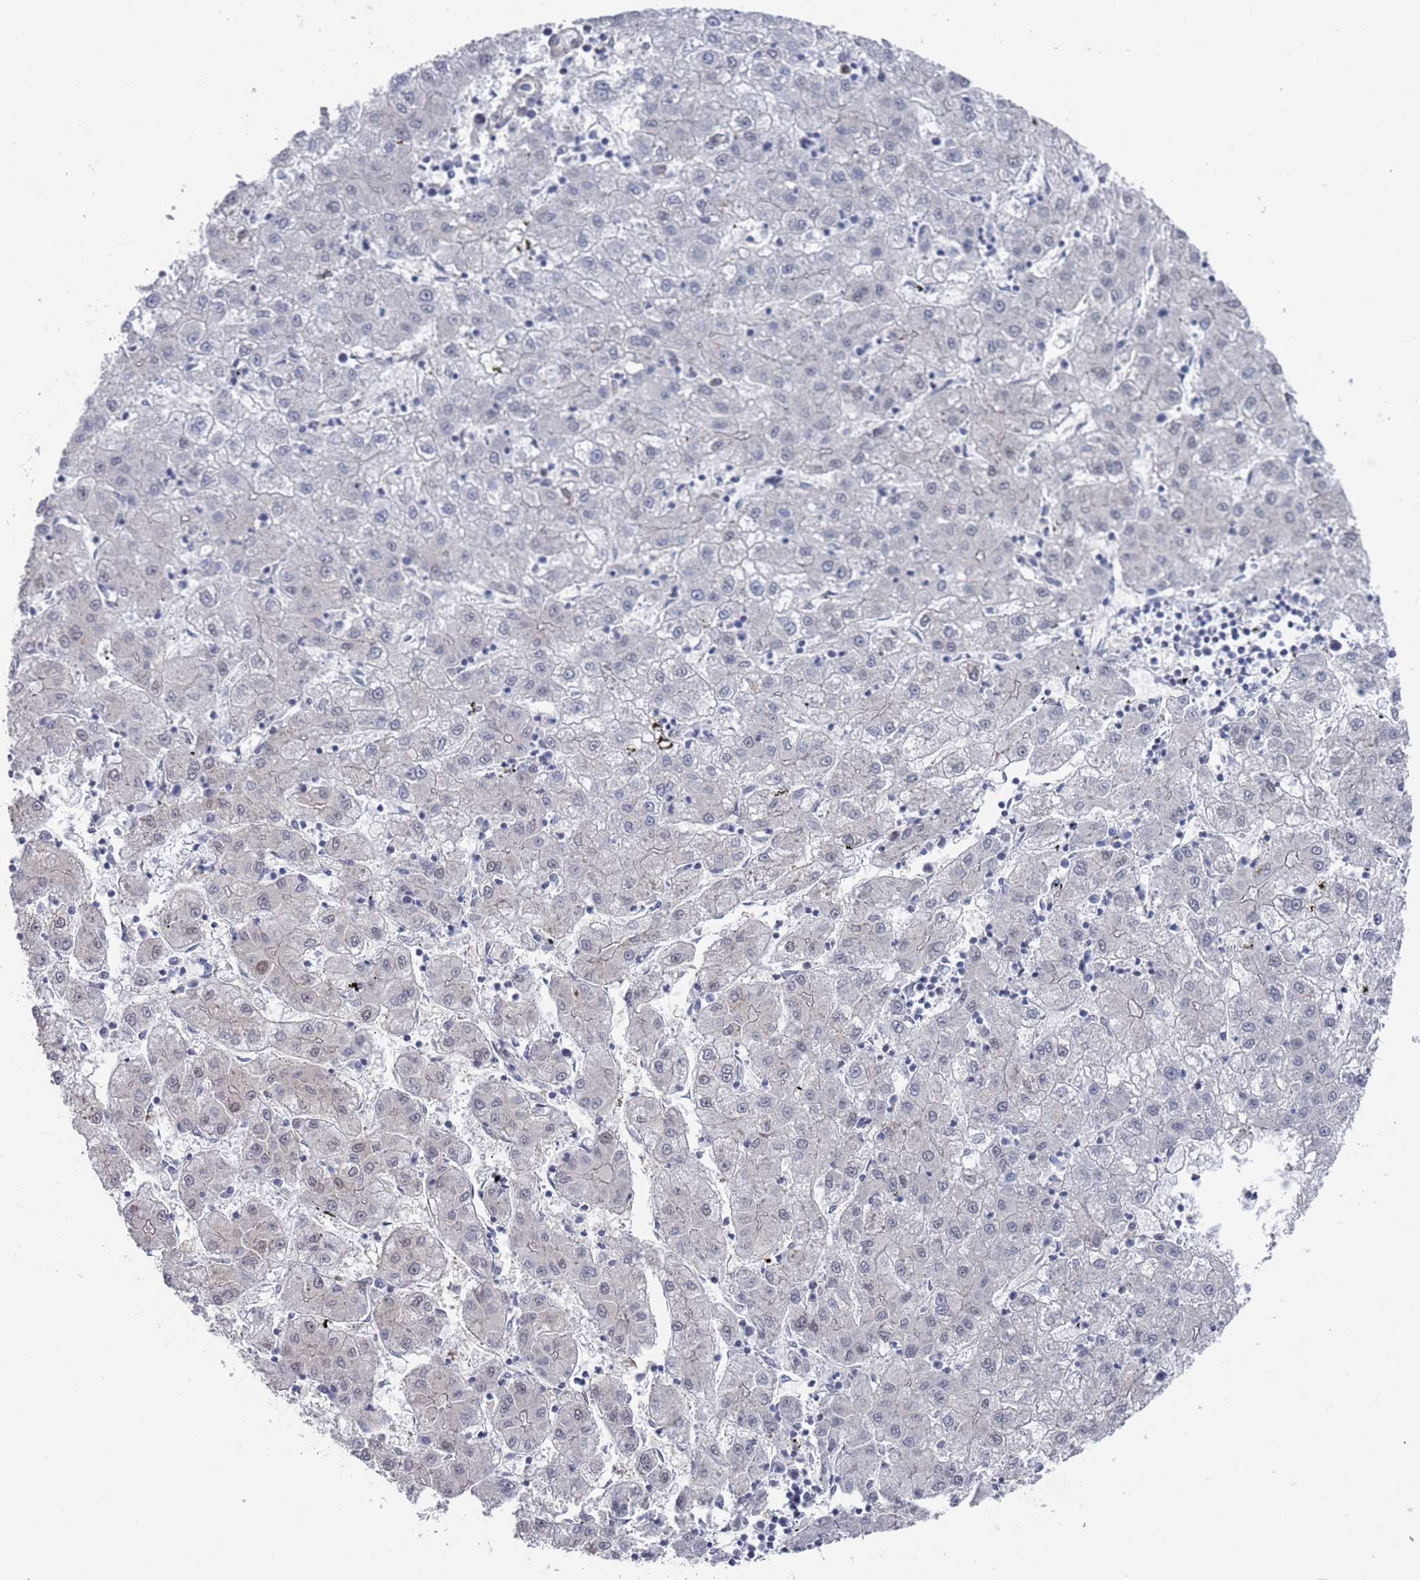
{"staining": {"intensity": "negative", "quantity": "none", "location": "none"}, "tissue": "liver cancer", "cell_type": "Tumor cells", "image_type": "cancer", "snomed": [{"axis": "morphology", "description": "Carcinoma, Hepatocellular, NOS"}, {"axis": "topography", "description": "Liver"}], "caption": "DAB immunohistochemical staining of human liver hepatocellular carcinoma shows no significant staining in tumor cells.", "gene": "DGKD", "patient": {"sex": "male", "age": 72}}